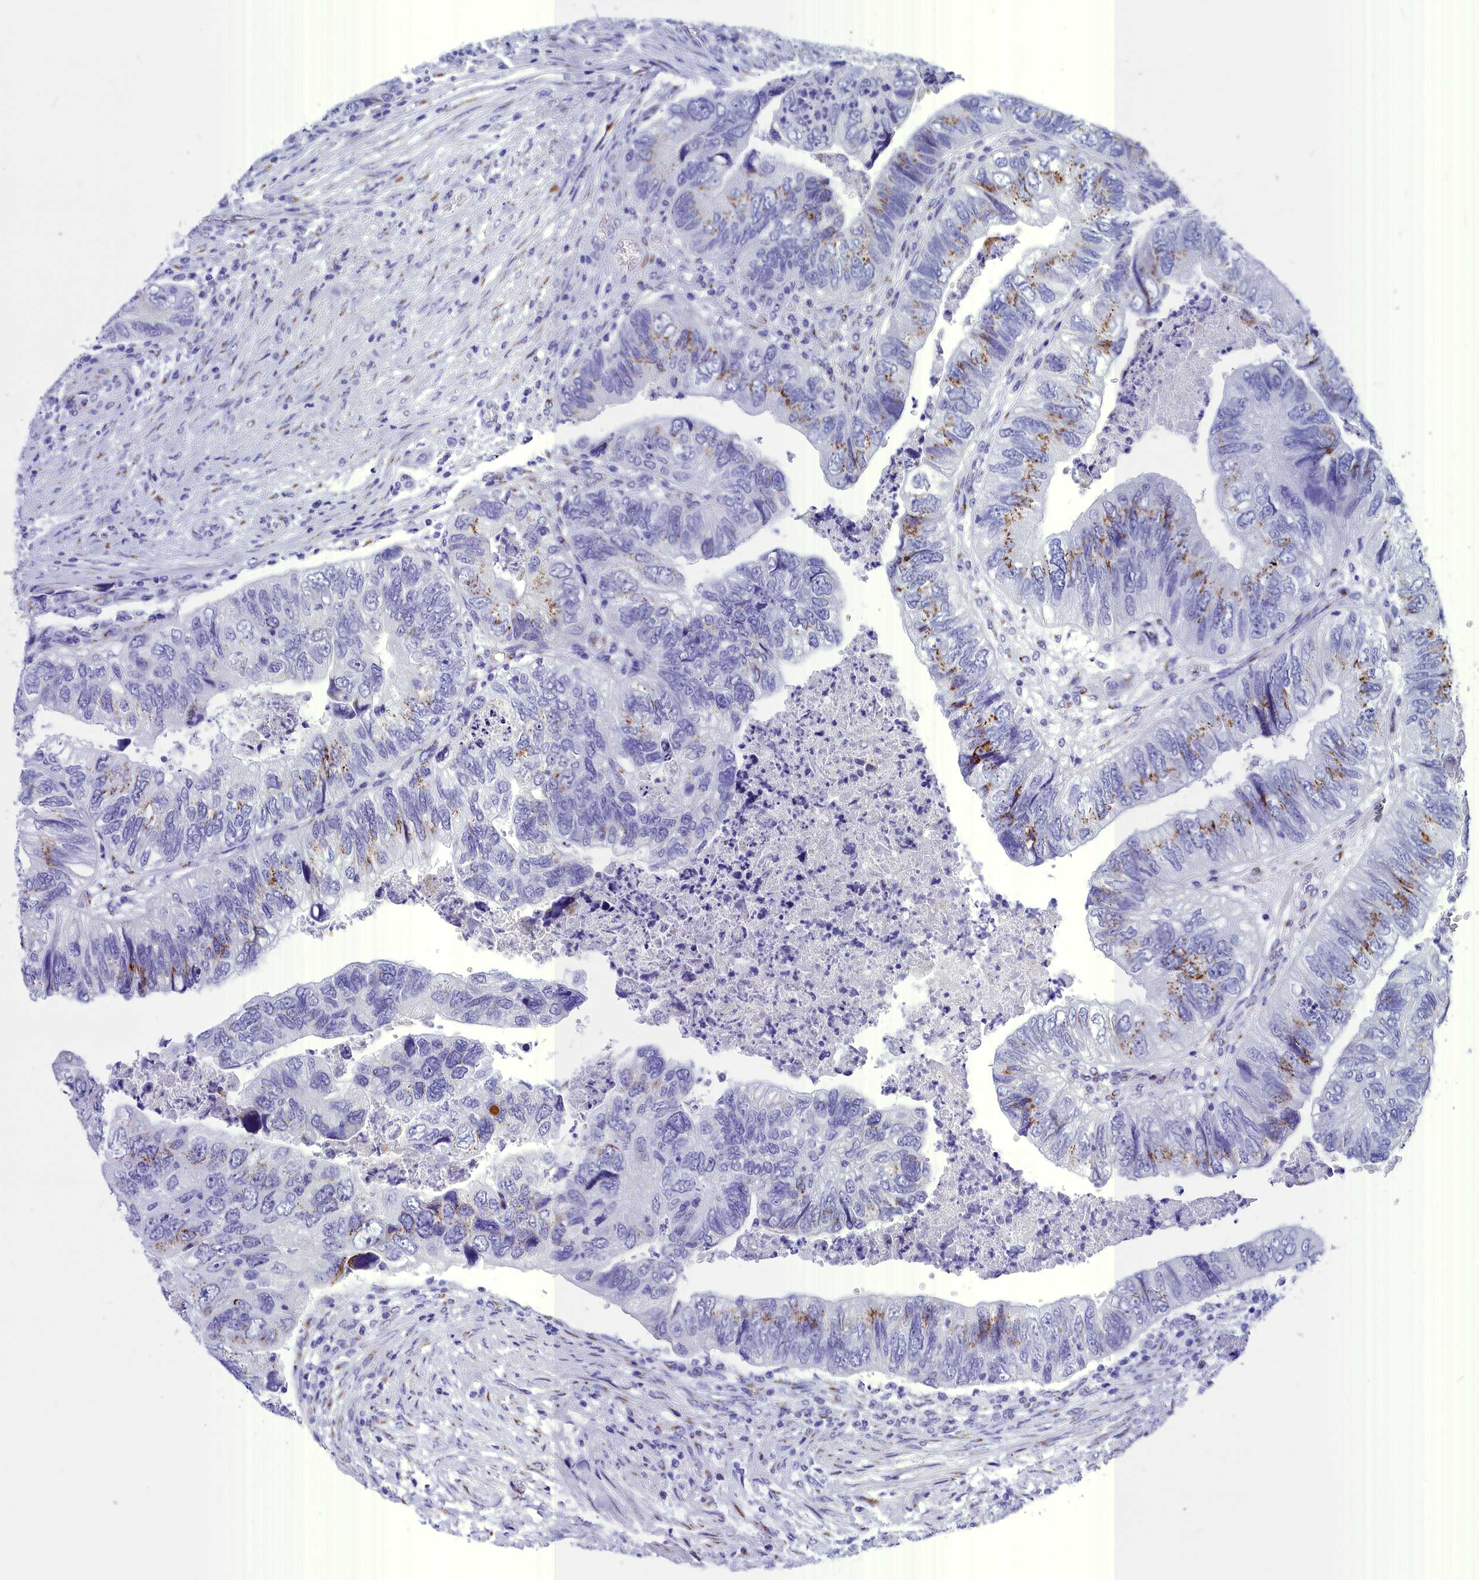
{"staining": {"intensity": "moderate", "quantity": "<25%", "location": "cytoplasmic/membranous"}, "tissue": "colorectal cancer", "cell_type": "Tumor cells", "image_type": "cancer", "snomed": [{"axis": "morphology", "description": "Adenocarcinoma, NOS"}, {"axis": "topography", "description": "Rectum"}], "caption": "Immunohistochemistry staining of colorectal adenocarcinoma, which exhibits low levels of moderate cytoplasmic/membranous expression in about <25% of tumor cells indicating moderate cytoplasmic/membranous protein expression. The staining was performed using DAB (3,3'-diaminobenzidine) (brown) for protein detection and nuclei were counterstained in hematoxylin (blue).", "gene": "AP3B2", "patient": {"sex": "male", "age": 63}}